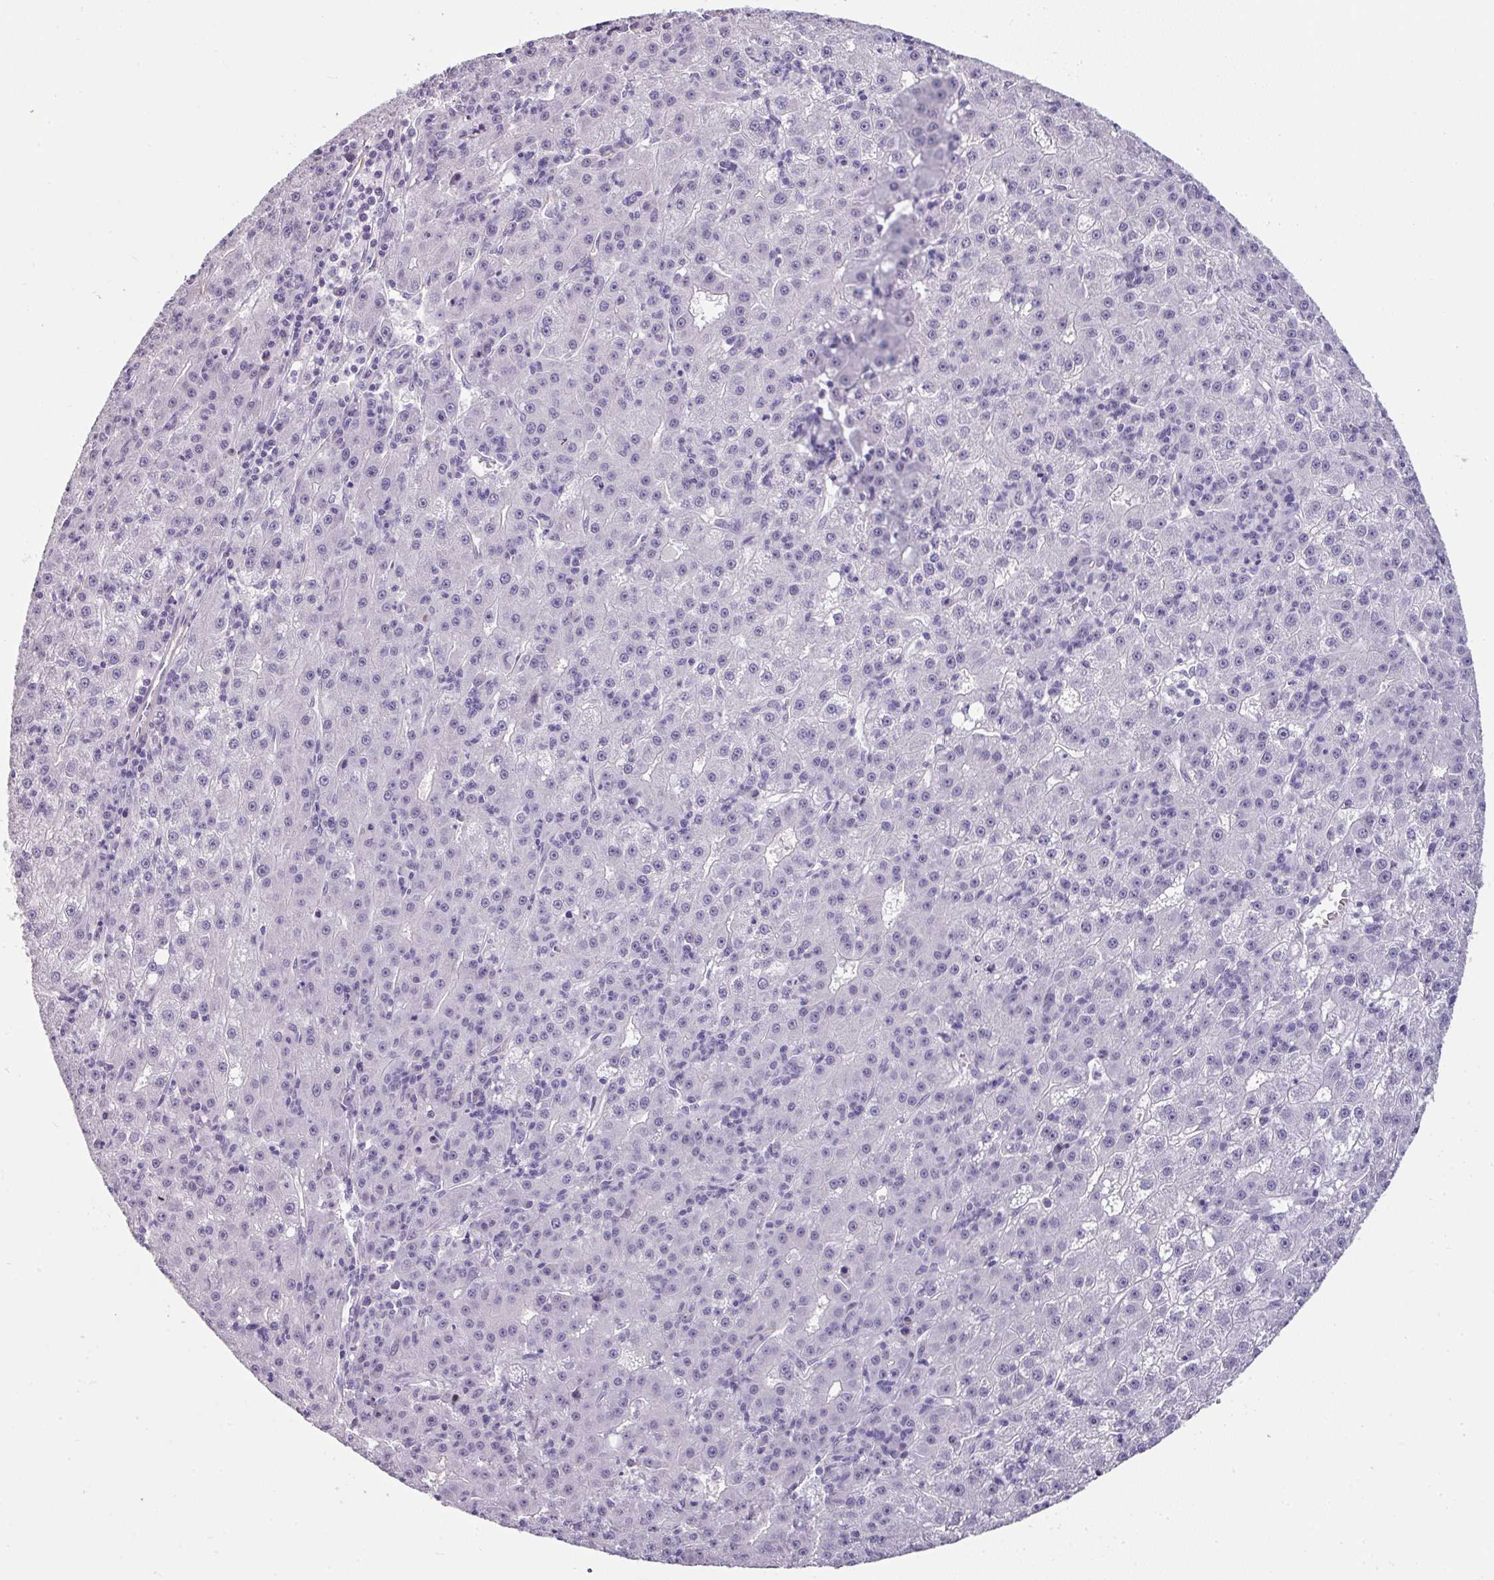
{"staining": {"intensity": "negative", "quantity": "none", "location": "none"}, "tissue": "liver cancer", "cell_type": "Tumor cells", "image_type": "cancer", "snomed": [{"axis": "morphology", "description": "Carcinoma, Hepatocellular, NOS"}, {"axis": "topography", "description": "Liver"}], "caption": "This is a micrograph of immunohistochemistry (IHC) staining of liver cancer (hepatocellular carcinoma), which shows no staining in tumor cells.", "gene": "EYA3", "patient": {"sex": "male", "age": 76}}